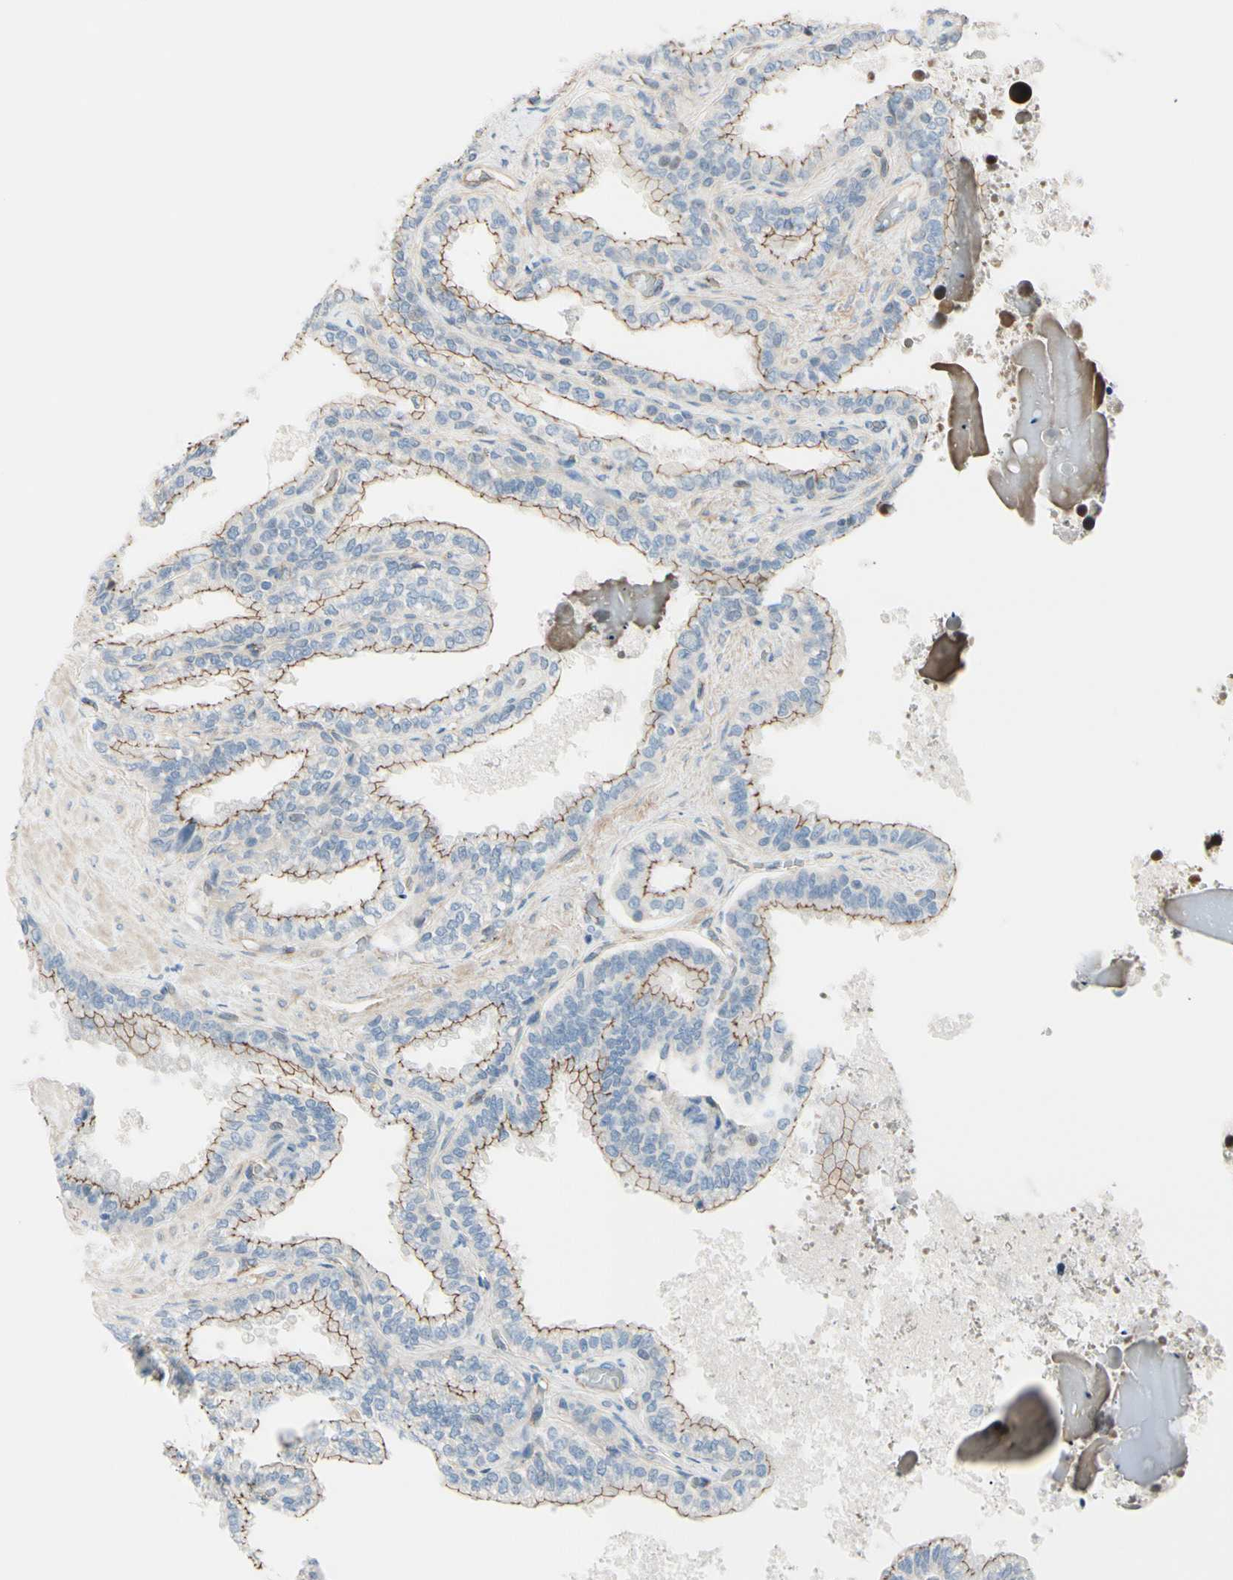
{"staining": {"intensity": "weak", "quantity": "25%-75%", "location": "cytoplasmic/membranous"}, "tissue": "seminal vesicle", "cell_type": "Glandular cells", "image_type": "normal", "snomed": [{"axis": "morphology", "description": "Normal tissue, NOS"}, {"axis": "topography", "description": "Seminal veicle"}], "caption": "Immunohistochemical staining of normal human seminal vesicle reveals low levels of weak cytoplasmic/membranous staining in about 25%-75% of glandular cells. (IHC, brightfield microscopy, high magnification).", "gene": "TJP1", "patient": {"sex": "male", "age": 46}}